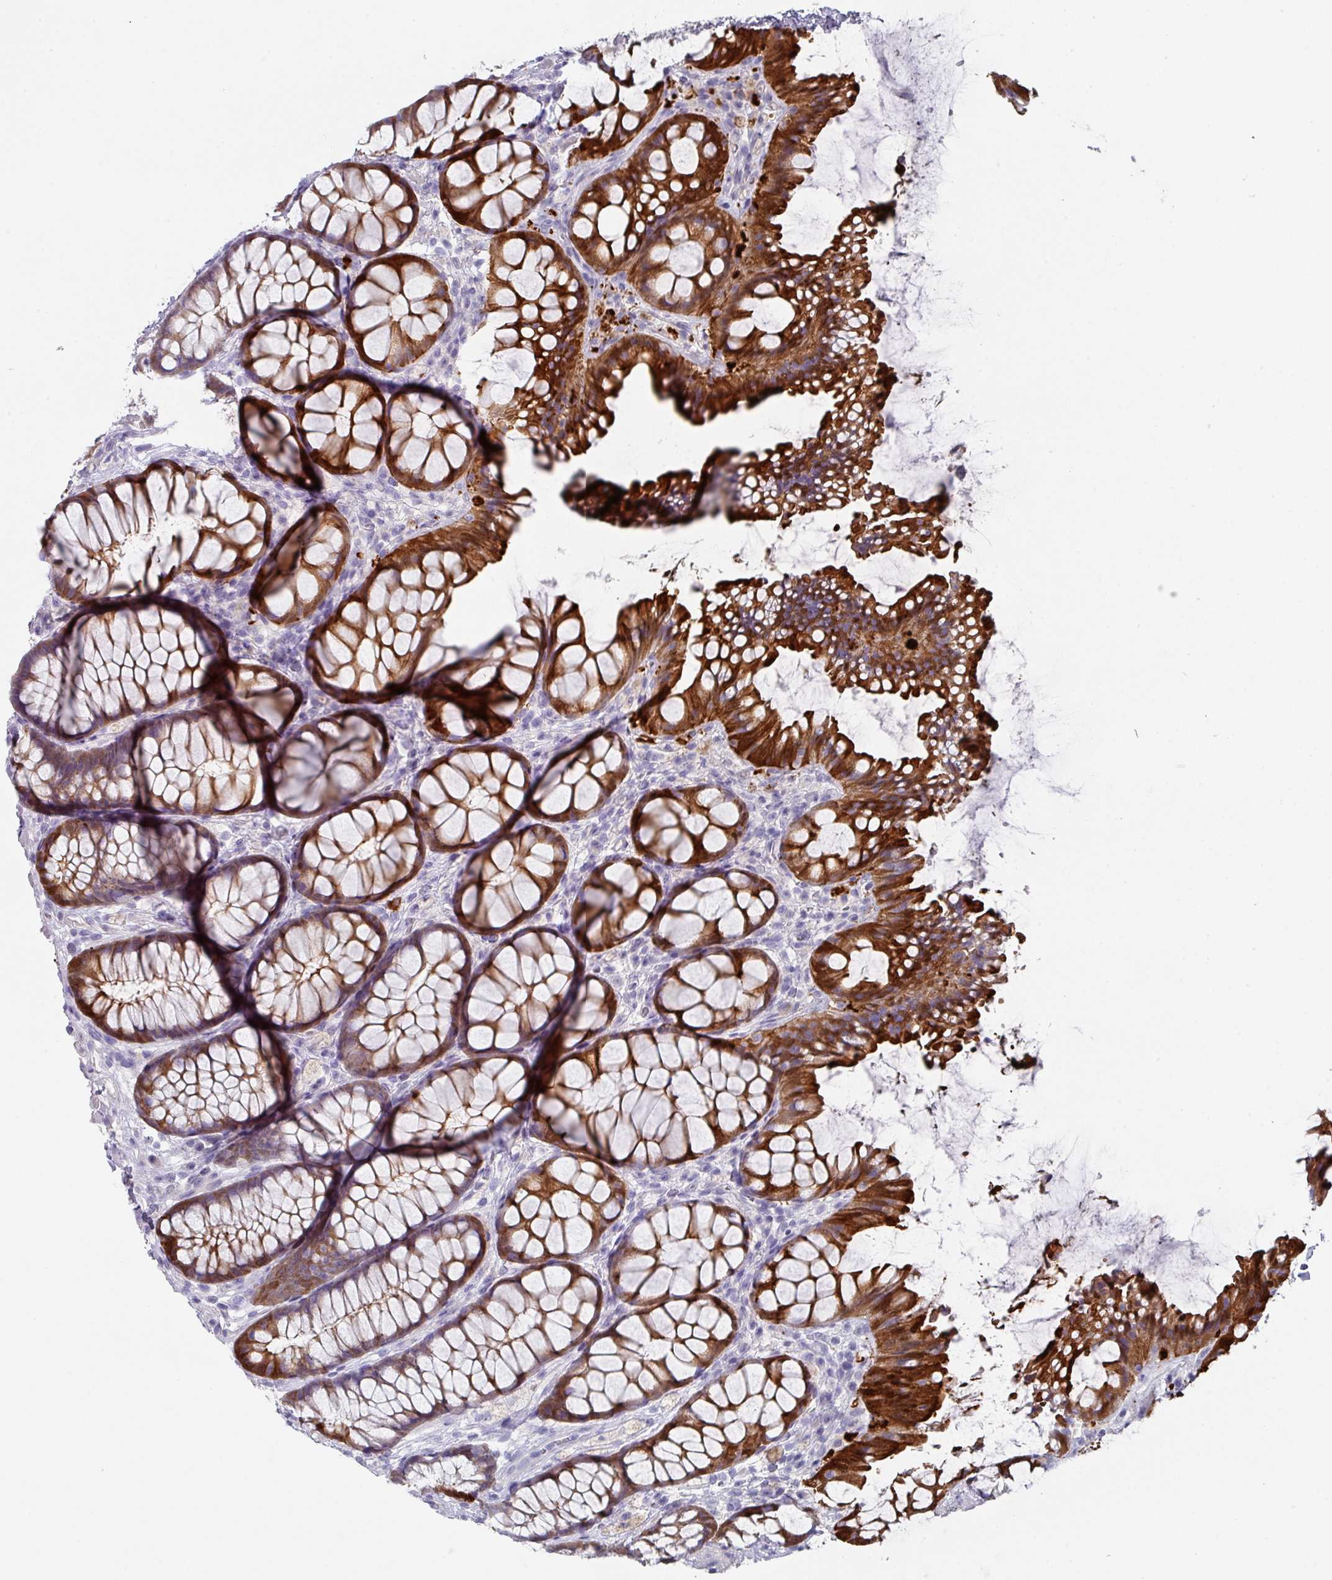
{"staining": {"intensity": "strong", "quantity": ">75%", "location": "cytoplasmic/membranous"}, "tissue": "rectum", "cell_type": "Glandular cells", "image_type": "normal", "snomed": [{"axis": "morphology", "description": "Normal tissue, NOS"}, {"axis": "topography", "description": "Rectum"}], "caption": "Immunohistochemistry (DAB (3,3'-diaminobenzidine)) staining of unremarkable human rectum reveals strong cytoplasmic/membranous protein staining in approximately >75% of glandular cells.", "gene": "DEFB115", "patient": {"sex": "female", "age": 67}}